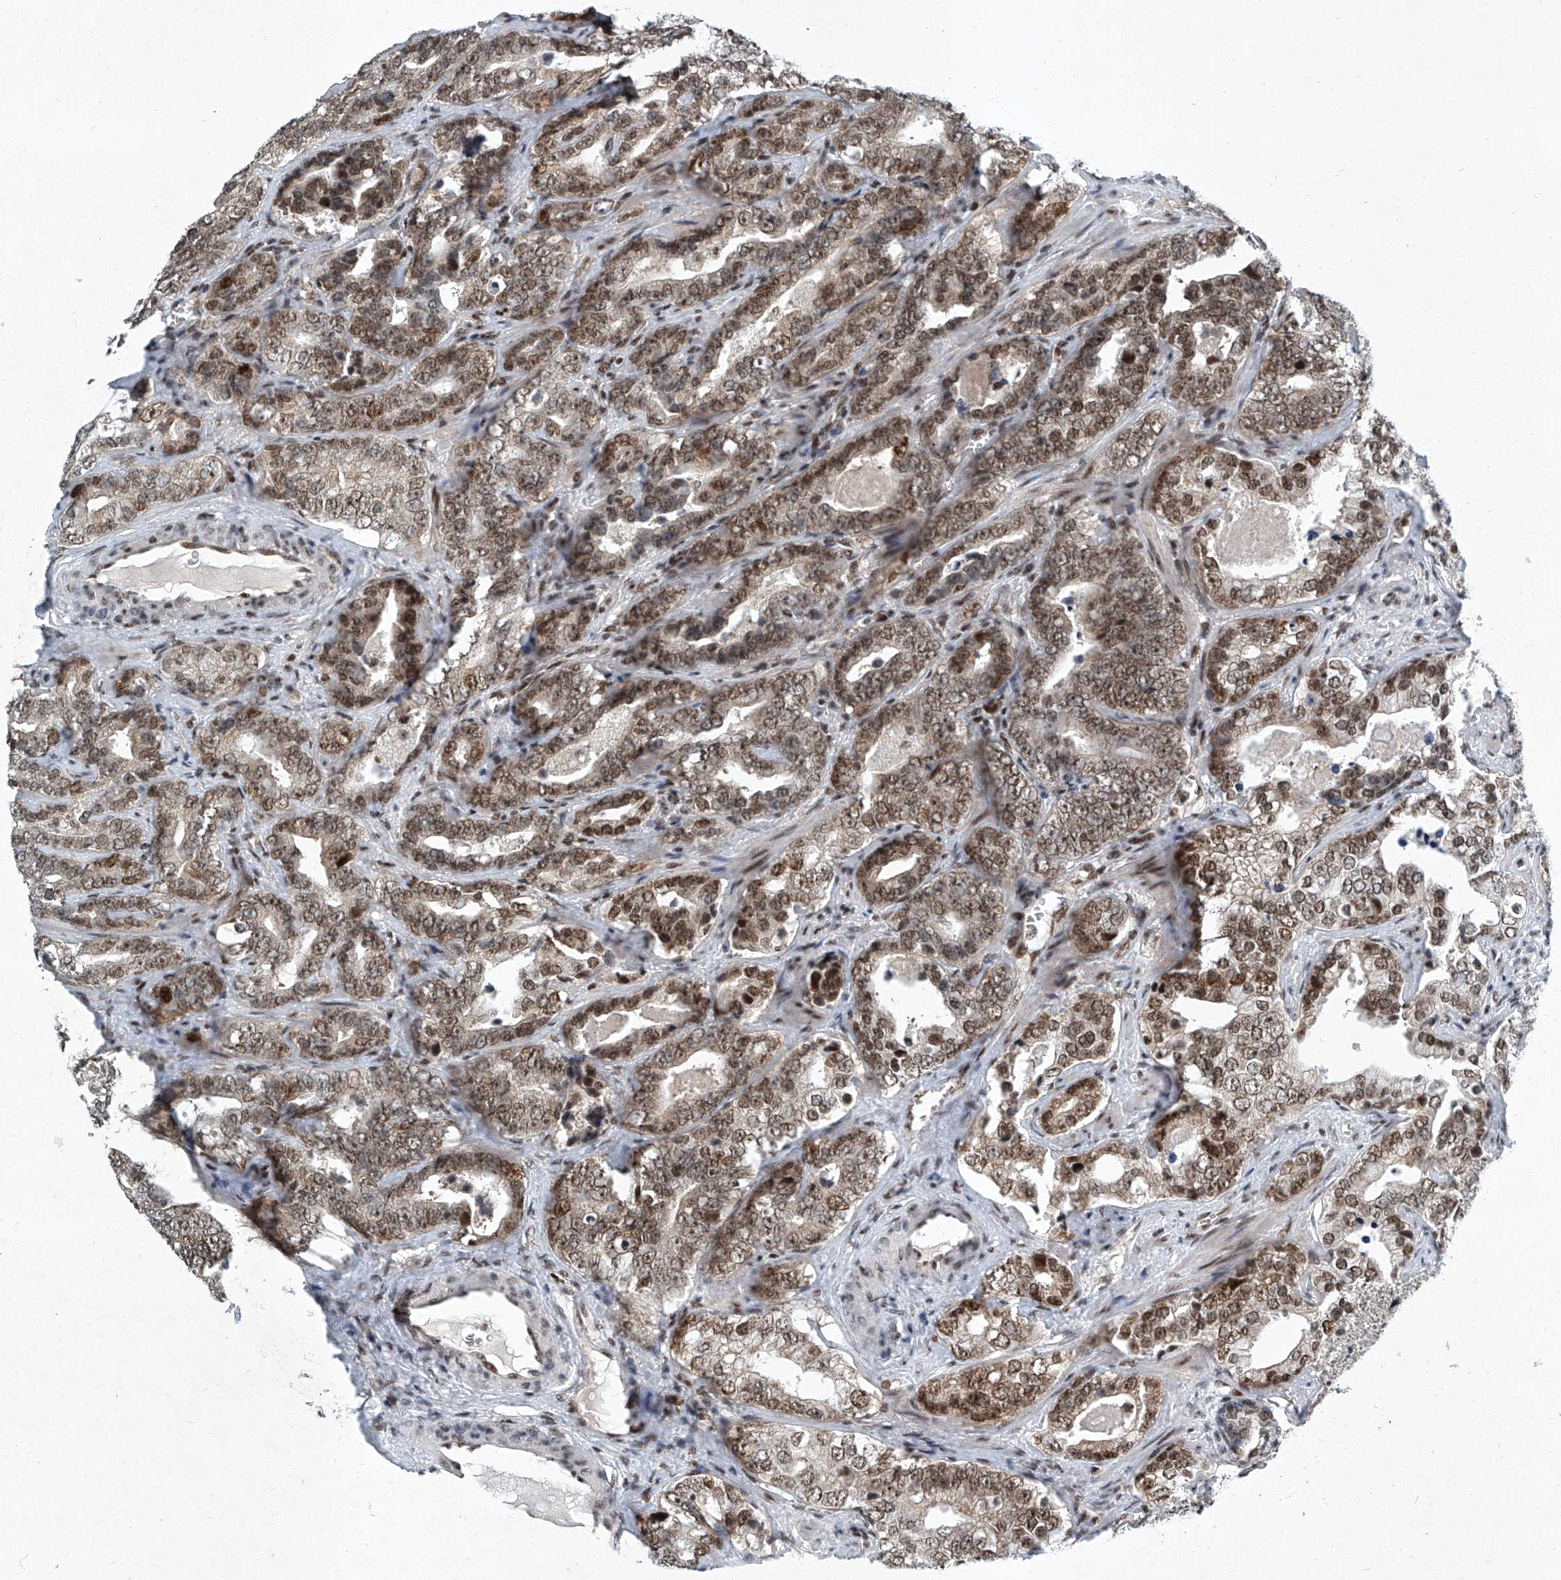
{"staining": {"intensity": "moderate", "quantity": ">75%", "location": "nuclear"}, "tissue": "prostate cancer", "cell_type": "Tumor cells", "image_type": "cancer", "snomed": [{"axis": "morphology", "description": "Adenocarcinoma, High grade"}, {"axis": "topography", "description": "Prostate"}], "caption": "A high-resolution histopathology image shows IHC staining of prostate cancer, which reveals moderate nuclear positivity in about >75% of tumor cells.", "gene": "TFDP1", "patient": {"sex": "male", "age": 62}}